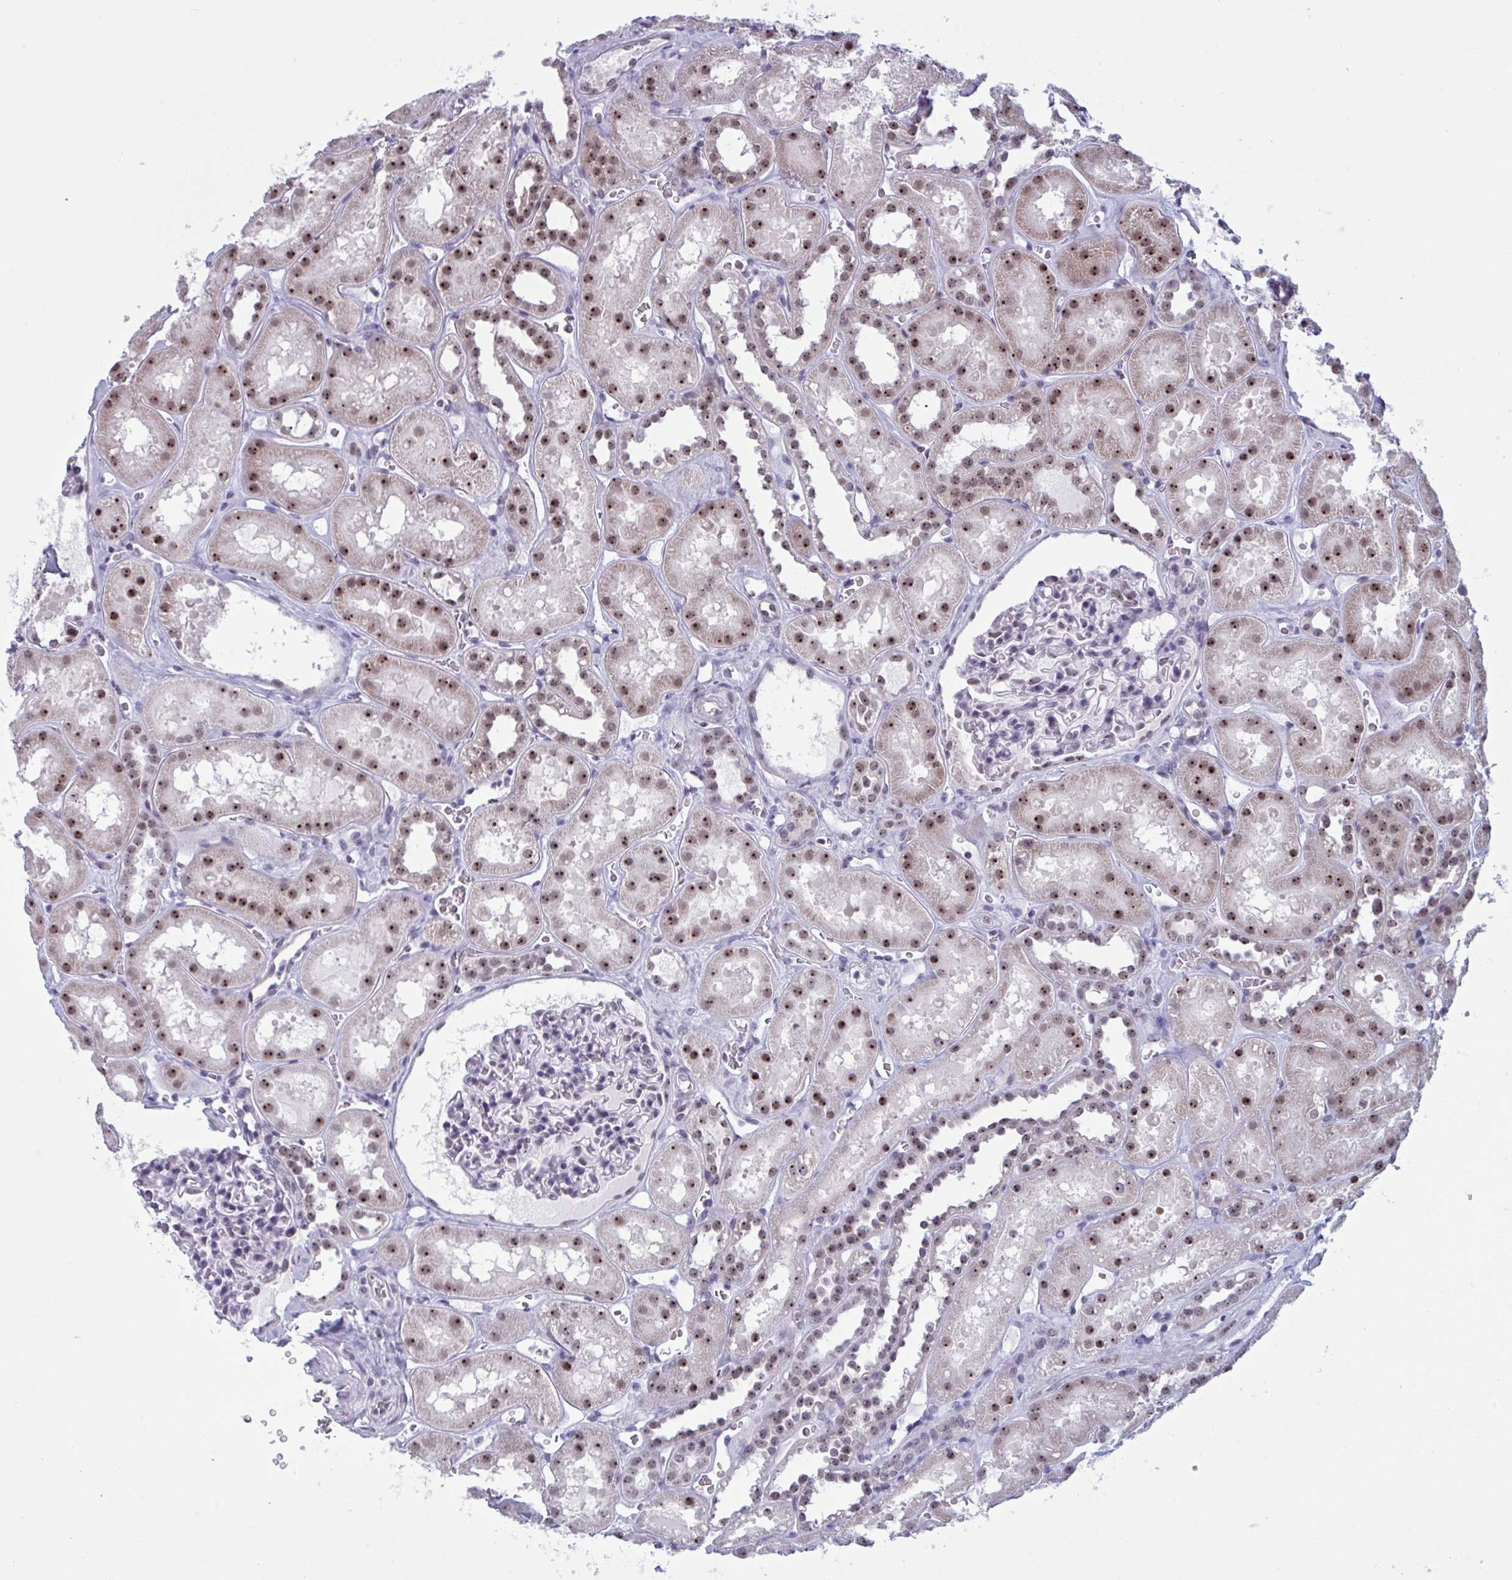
{"staining": {"intensity": "negative", "quantity": "none", "location": "none"}, "tissue": "kidney", "cell_type": "Cells in glomeruli", "image_type": "normal", "snomed": [{"axis": "morphology", "description": "Normal tissue, NOS"}, {"axis": "topography", "description": "Kidney"}], "caption": "An IHC histopathology image of unremarkable kidney is shown. There is no staining in cells in glomeruli of kidney.", "gene": "TGM6", "patient": {"sex": "female", "age": 41}}